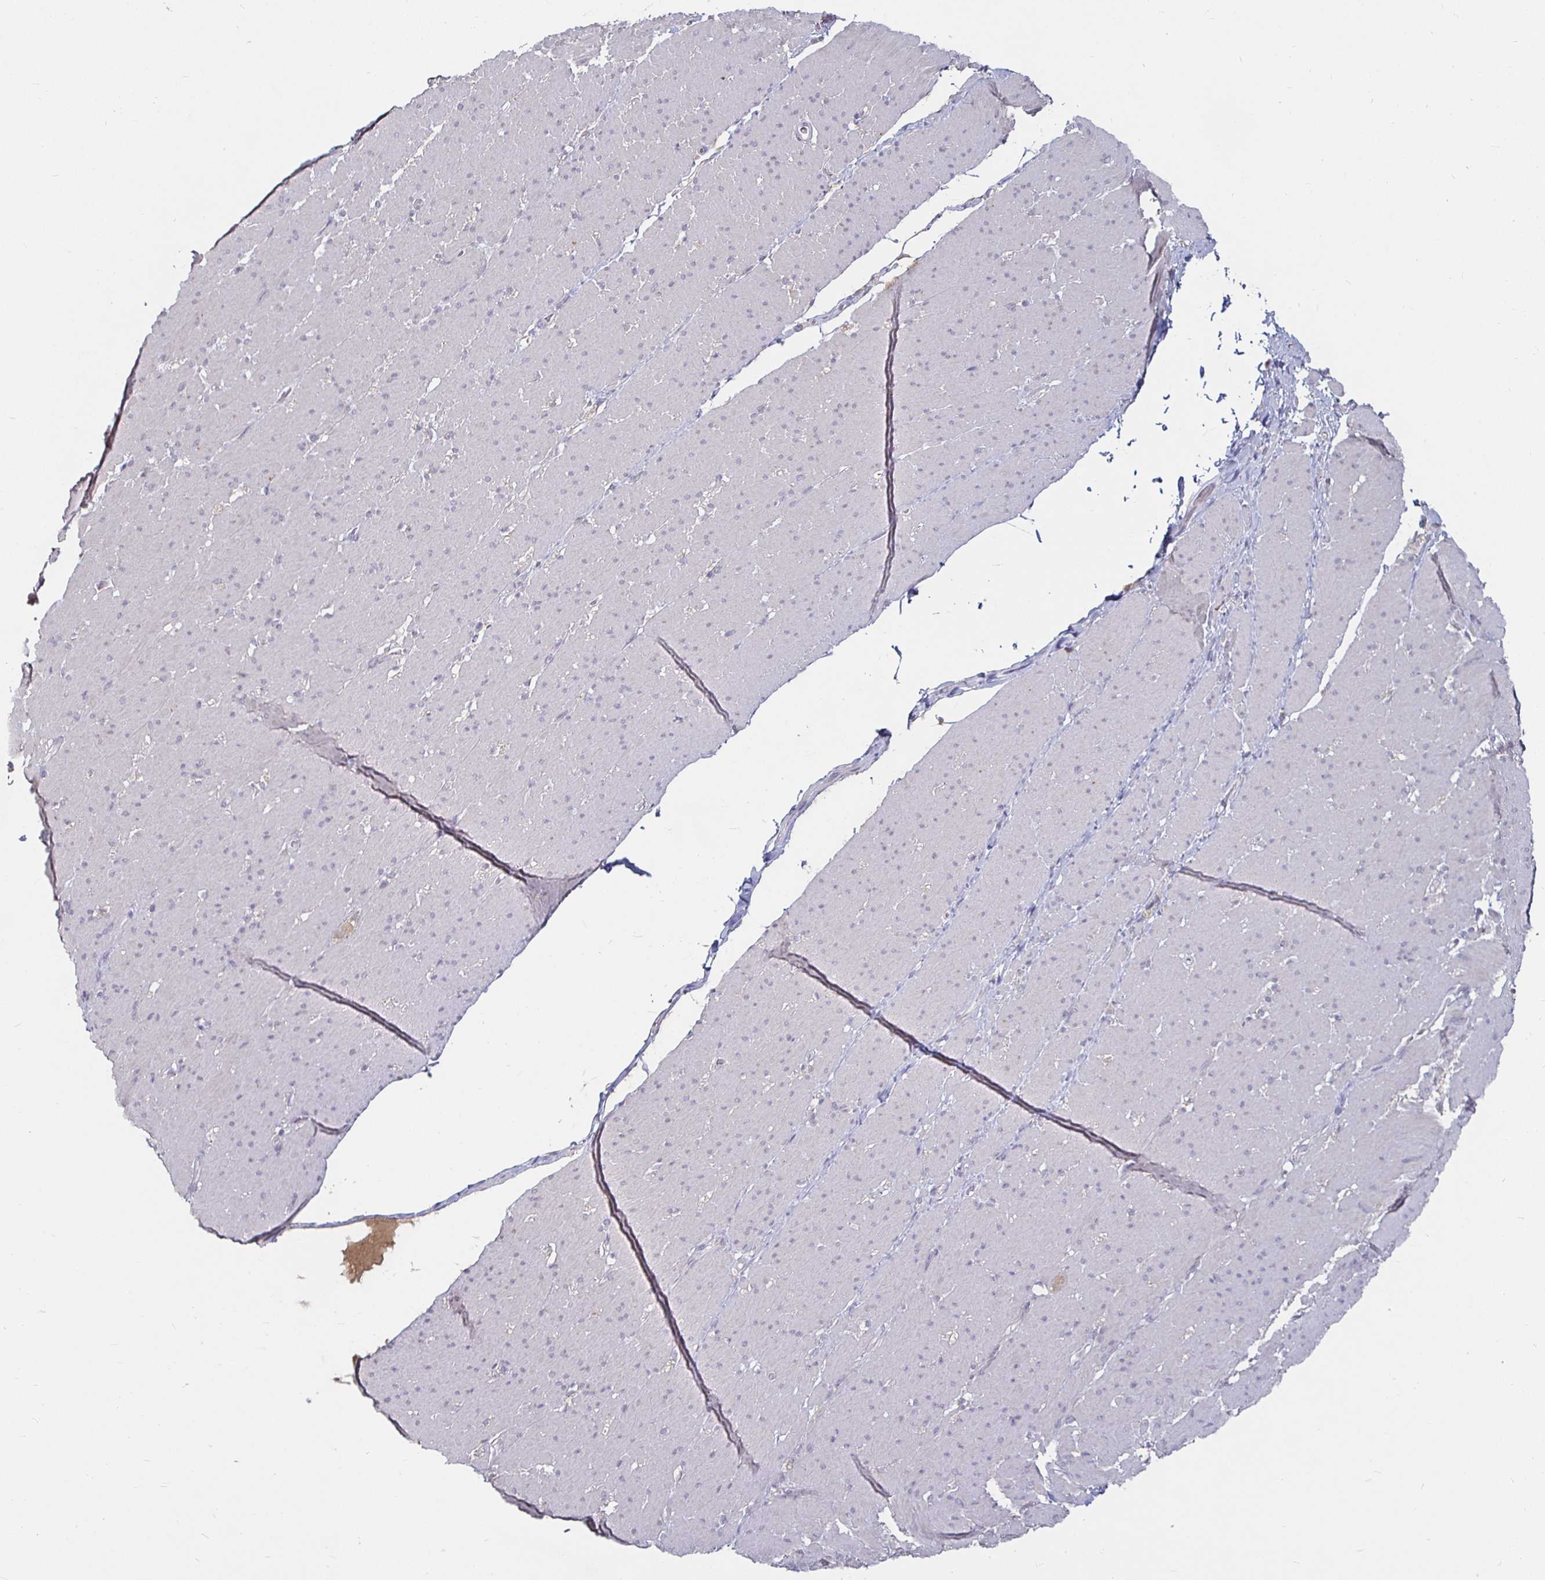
{"staining": {"intensity": "negative", "quantity": "none", "location": "none"}, "tissue": "smooth muscle", "cell_type": "Smooth muscle cells", "image_type": "normal", "snomed": [{"axis": "morphology", "description": "Normal tissue, NOS"}, {"axis": "topography", "description": "Smooth muscle"}, {"axis": "topography", "description": "Rectum"}], "caption": "Immunohistochemical staining of normal smooth muscle reveals no significant expression in smooth muscle cells. (DAB (3,3'-diaminobenzidine) immunohistochemistry with hematoxylin counter stain).", "gene": "RNF144B", "patient": {"sex": "male", "age": 53}}